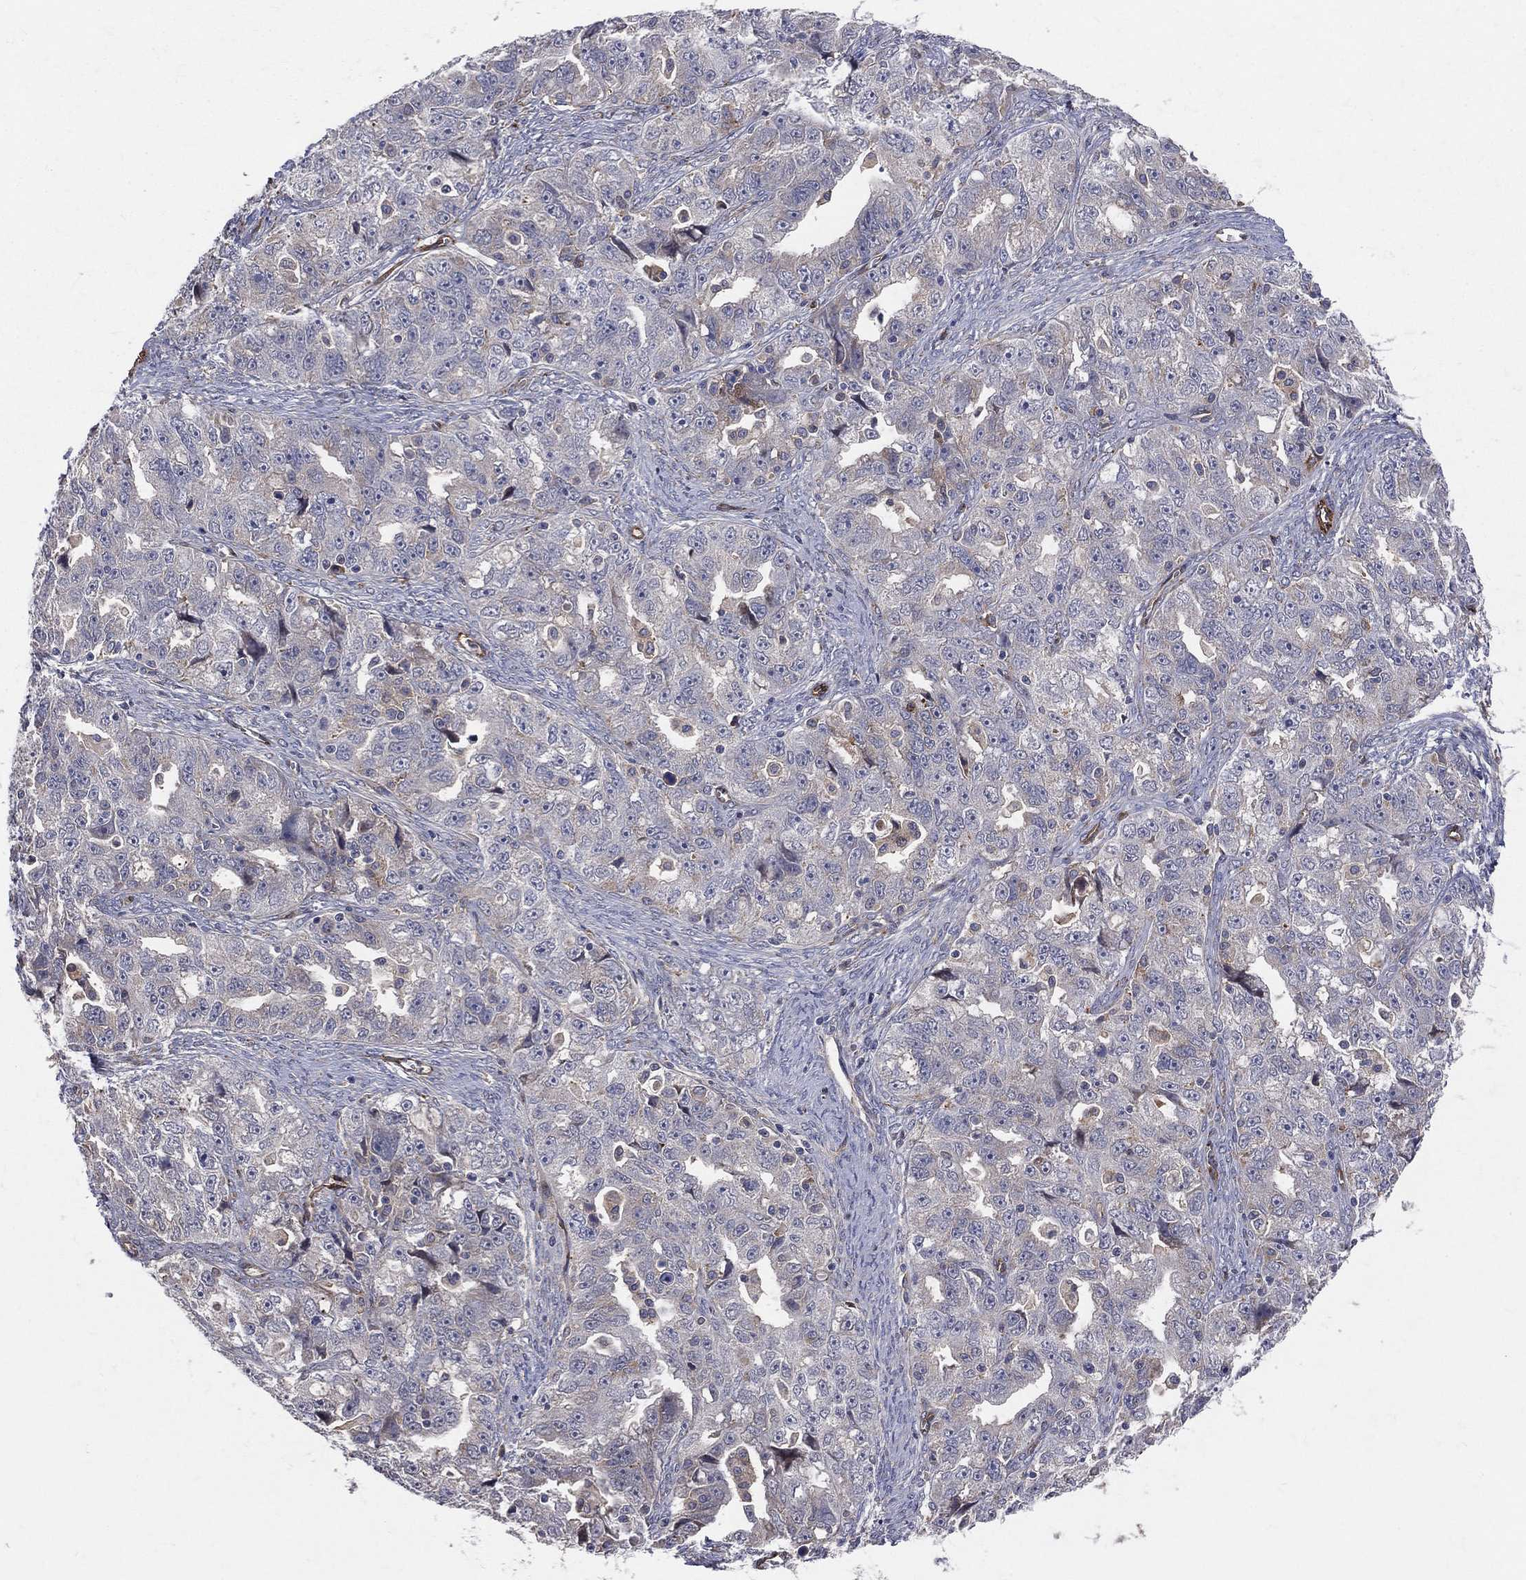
{"staining": {"intensity": "weak", "quantity": "<25%", "location": "cytoplasmic/membranous"}, "tissue": "ovarian cancer", "cell_type": "Tumor cells", "image_type": "cancer", "snomed": [{"axis": "morphology", "description": "Cystadenocarcinoma, serous, NOS"}, {"axis": "topography", "description": "Ovary"}], "caption": "An immunohistochemistry image of ovarian serous cystadenocarcinoma is shown. There is no staining in tumor cells of ovarian serous cystadenocarcinoma. (DAB immunohistochemistry, high magnification).", "gene": "ENTPD1", "patient": {"sex": "female", "age": 51}}